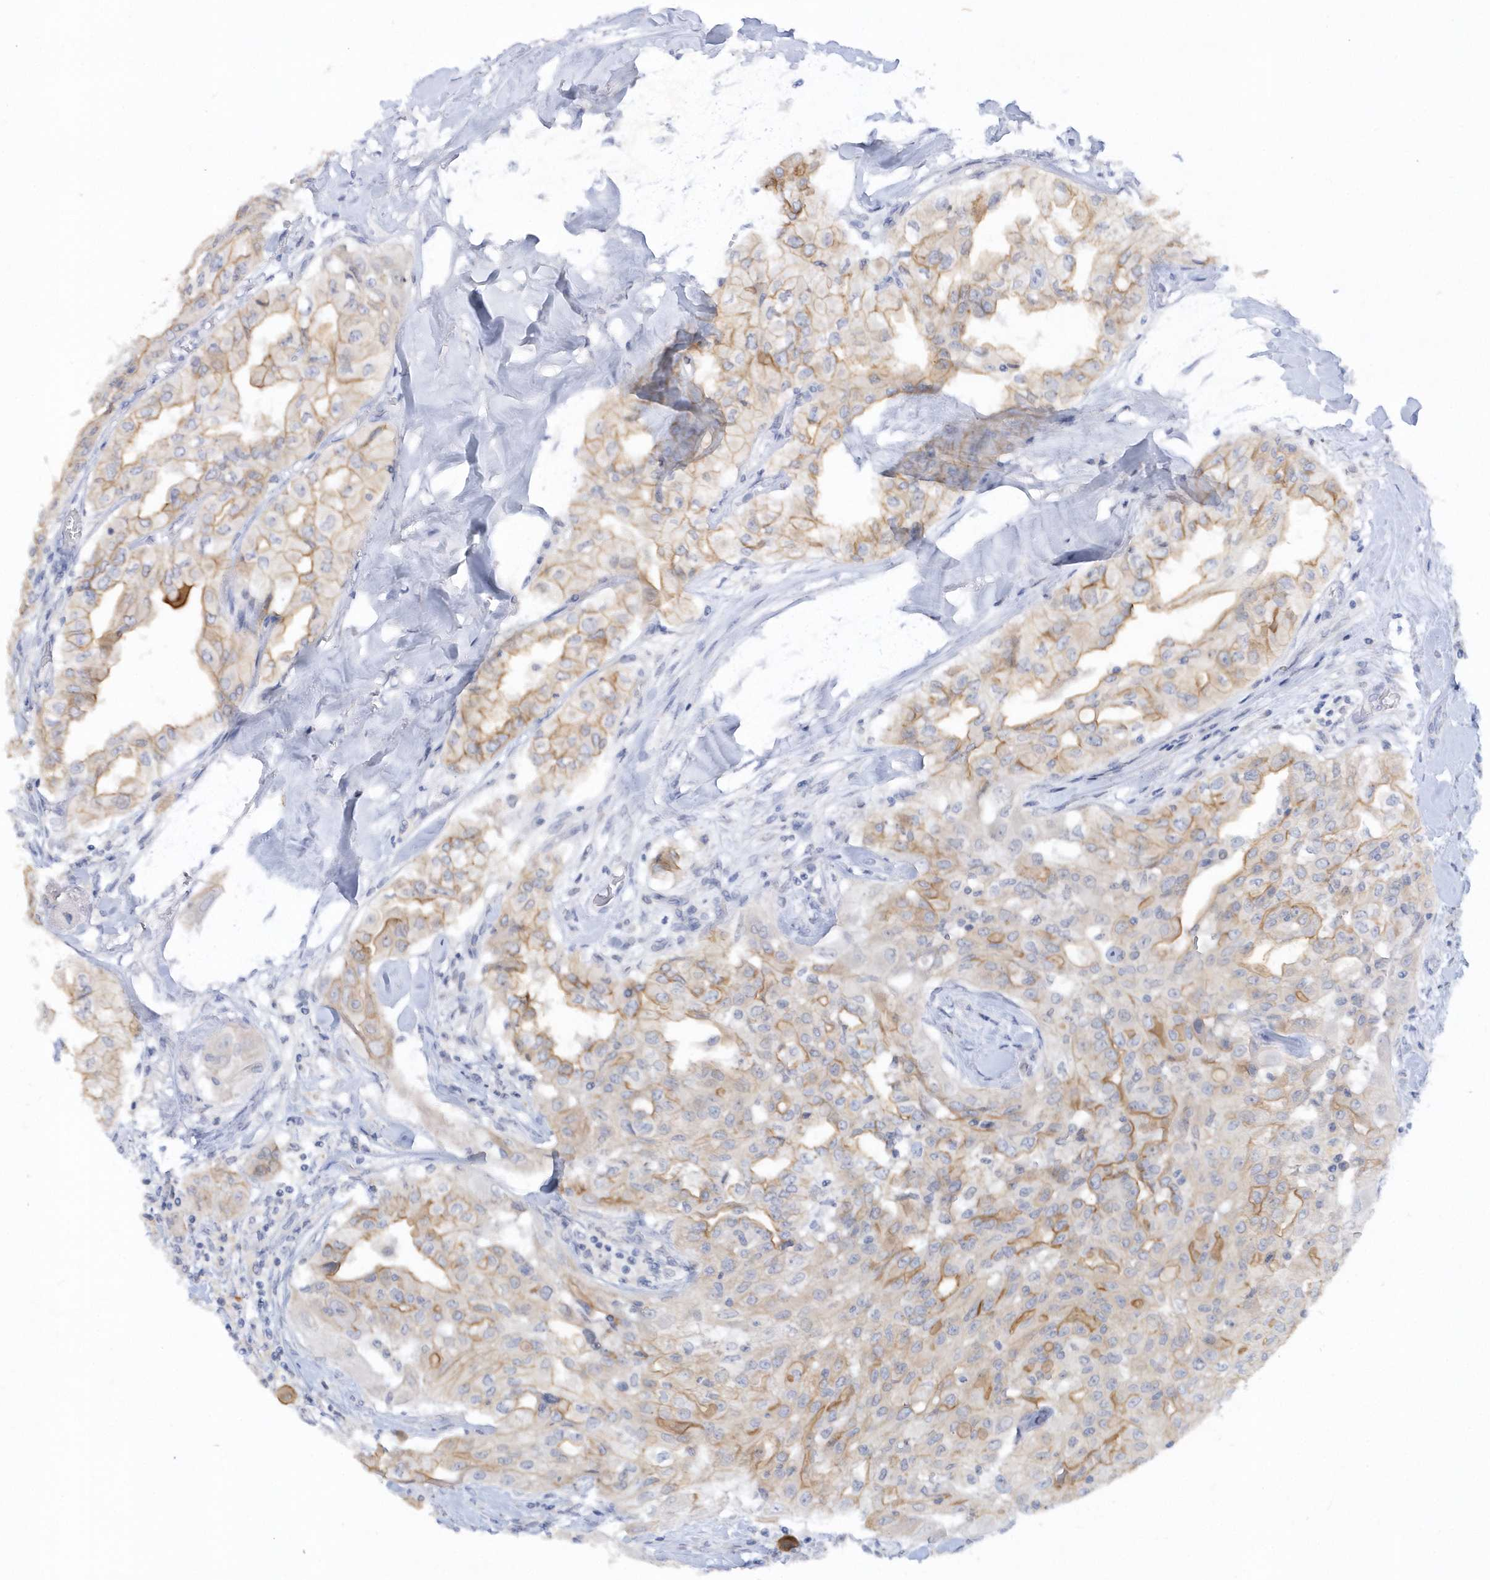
{"staining": {"intensity": "moderate", "quantity": "25%-75%", "location": "cytoplasmic/membranous"}, "tissue": "thyroid cancer", "cell_type": "Tumor cells", "image_type": "cancer", "snomed": [{"axis": "morphology", "description": "Papillary adenocarcinoma, NOS"}, {"axis": "topography", "description": "Thyroid gland"}], "caption": "Immunohistochemistry (IHC) image of neoplastic tissue: thyroid cancer (papillary adenocarcinoma) stained using immunohistochemistry (IHC) demonstrates medium levels of moderate protein expression localized specifically in the cytoplasmic/membranous of tumor cells, appearing as a cytoplasmic/membranous brown color.", "gene": "RPE", "patient": {"sex": "female", "age": 59}}